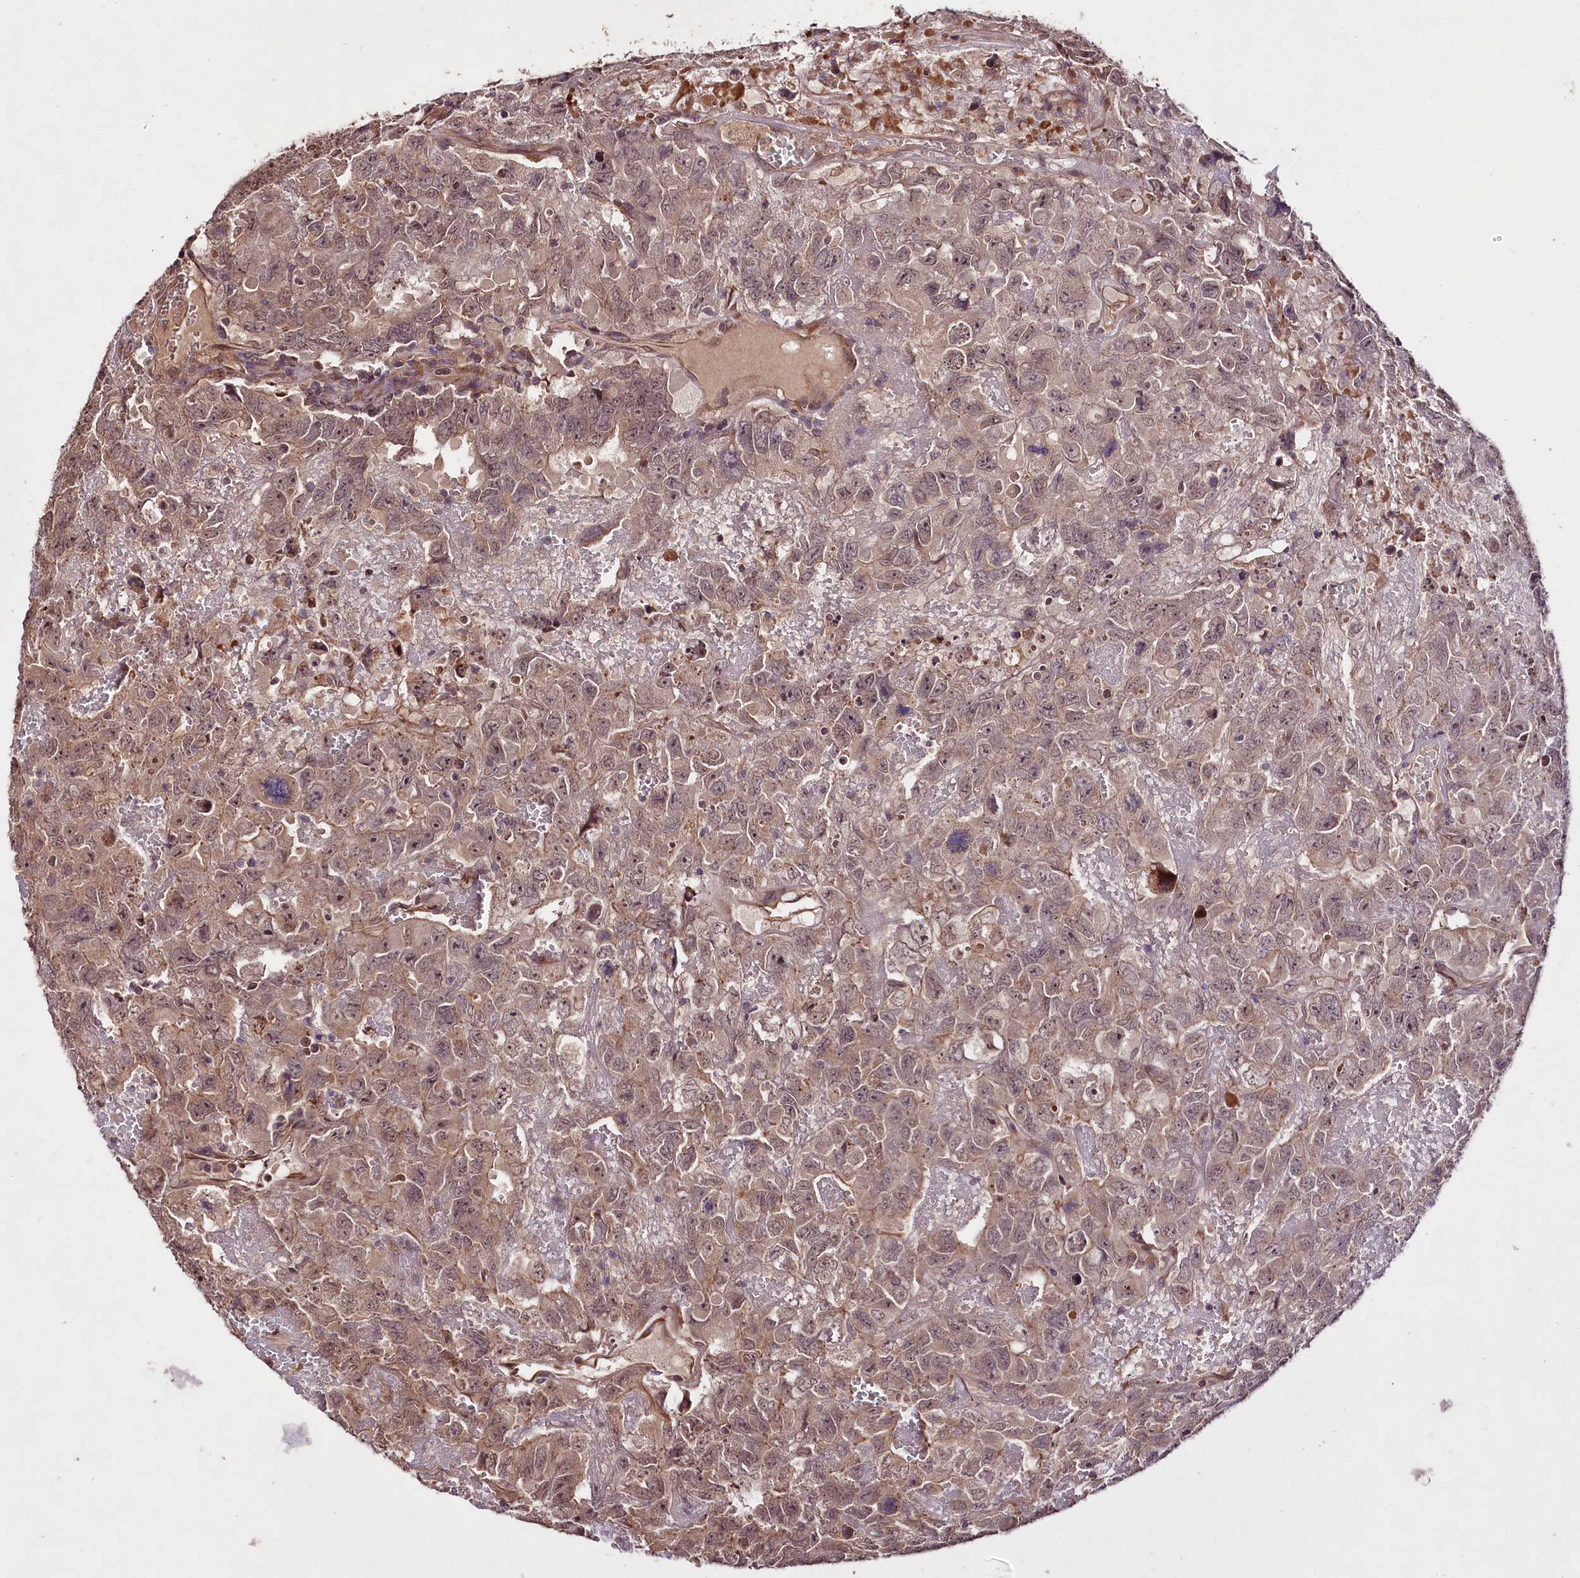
{"staining": {"intensity": "moderate", "quantity": ">75%", "location": "cytoplasmic/membranous,nuclear"}, "tissue": "testis cancer", "cell_type": "Tumor cells", "image_type": "cancer", "snomed": [{"axis": "morphology", "description": "Carcinoma, Embryonal, NOS"}, {"axis": "topography", "description": "Testis"}], "caption": "There is medium levels of moderate cytoplasmic/membranous and nuclear positivity in tumor cells of testis embryonal carcinoma, as demonstrated by immunohistochemical staining (brown color).", "gene": "TNPO3", "patient": {"sex": "male", "age": 45}}